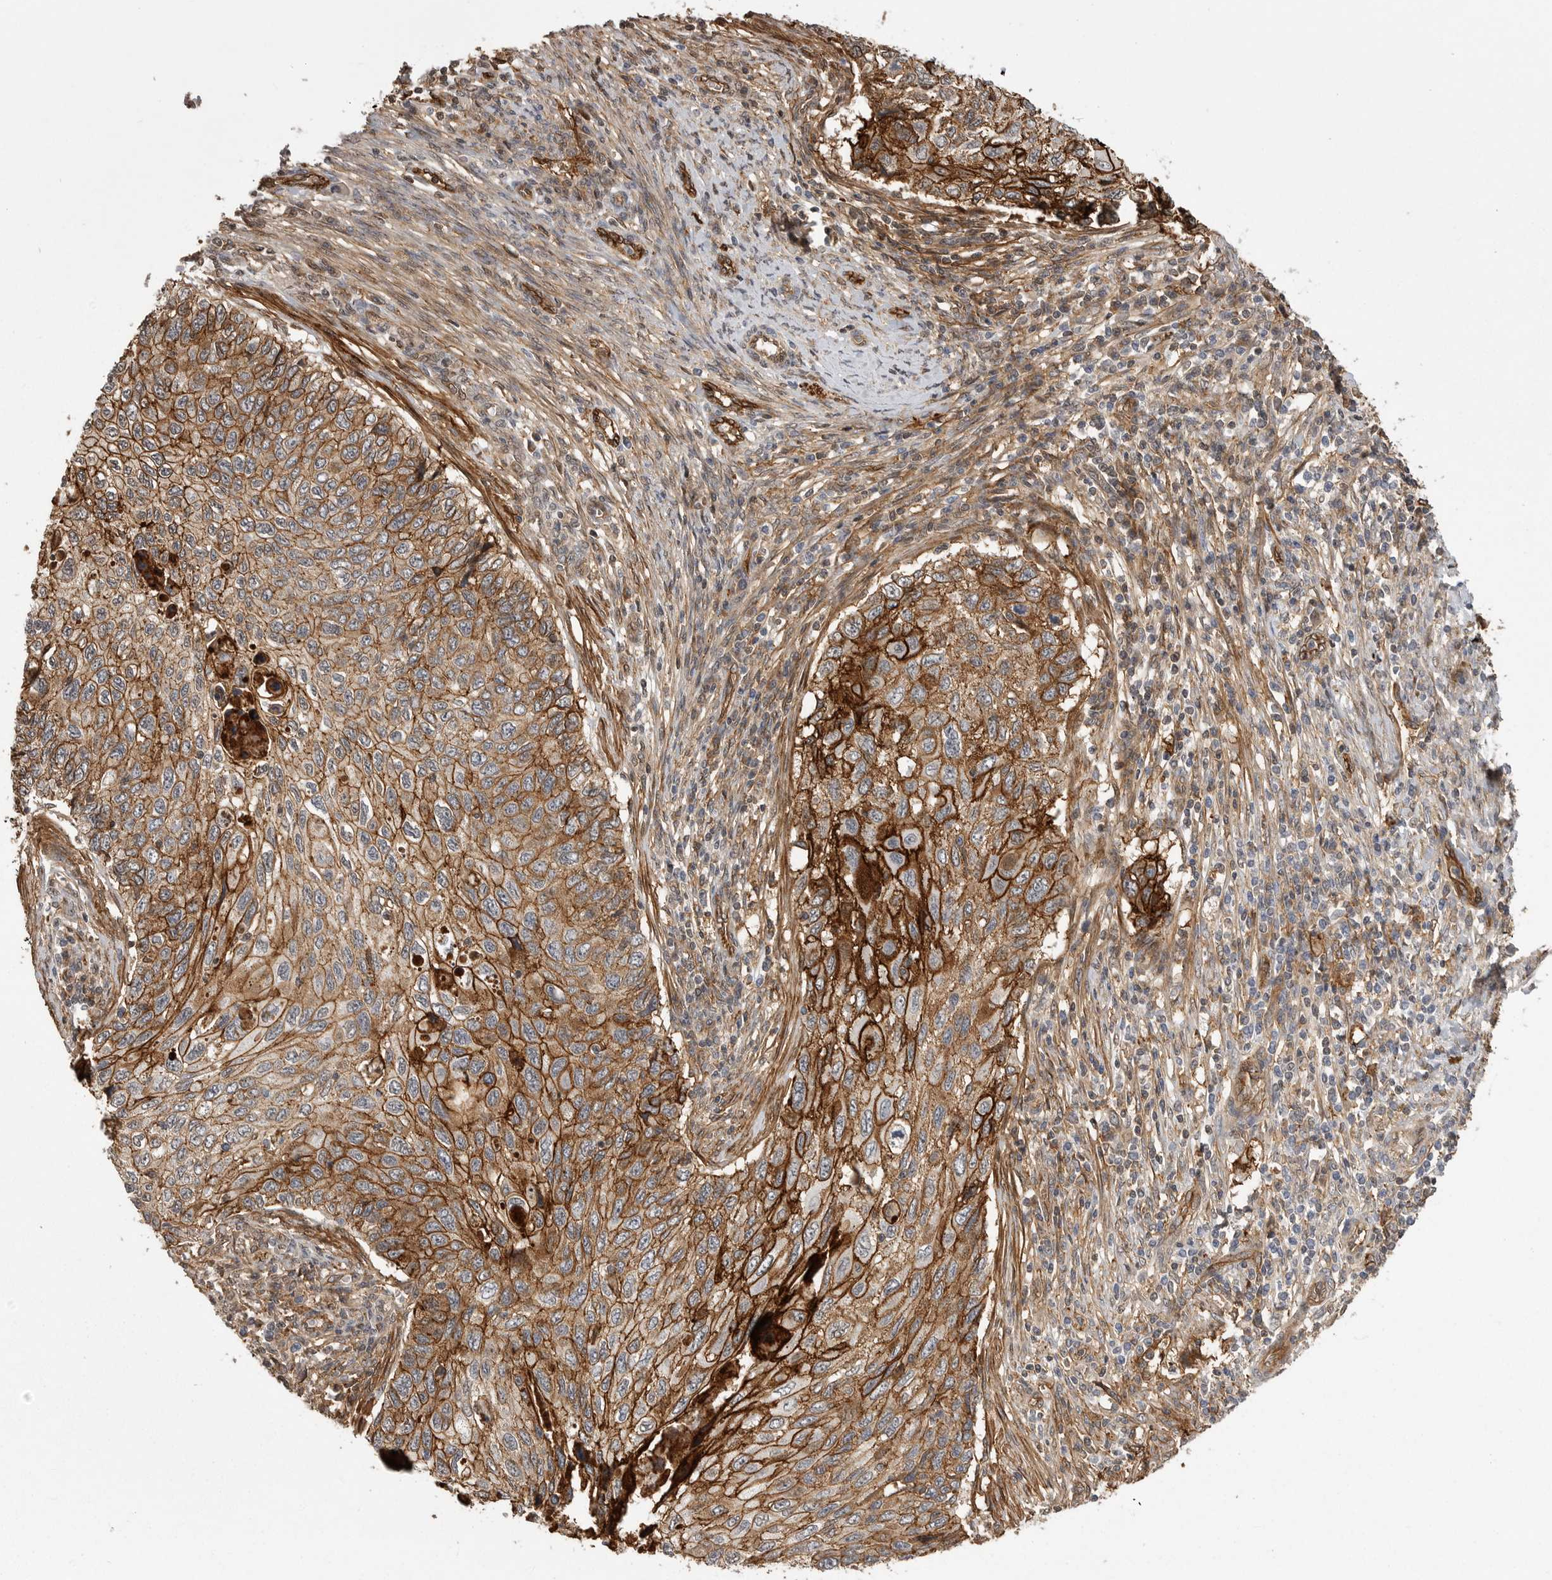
{"staining": {"intensity": "strong", "quantity": ">75%", "location": "cytoplasmic/membranous"}, "tissue": "cervical cancer", "cell_type": "Tumor cells", "image_type": "cancer", "snomed": [{"axis": "morphology", "description": "Squamous cell carcinoma, NOS"}, {"axis": "topography", "description": "Cervix"}], "caption": "Immunohistochemistry (IHC) photomicrograph of human squamous cell carcinoma (cervical) stained for a protein (brown), which shows high levels of strong cytoplasmic/membranous staining in approximately >75% of tumor cells.", "gene": "NECTIN1", "patient": {"sex": "female", "age": 70}}